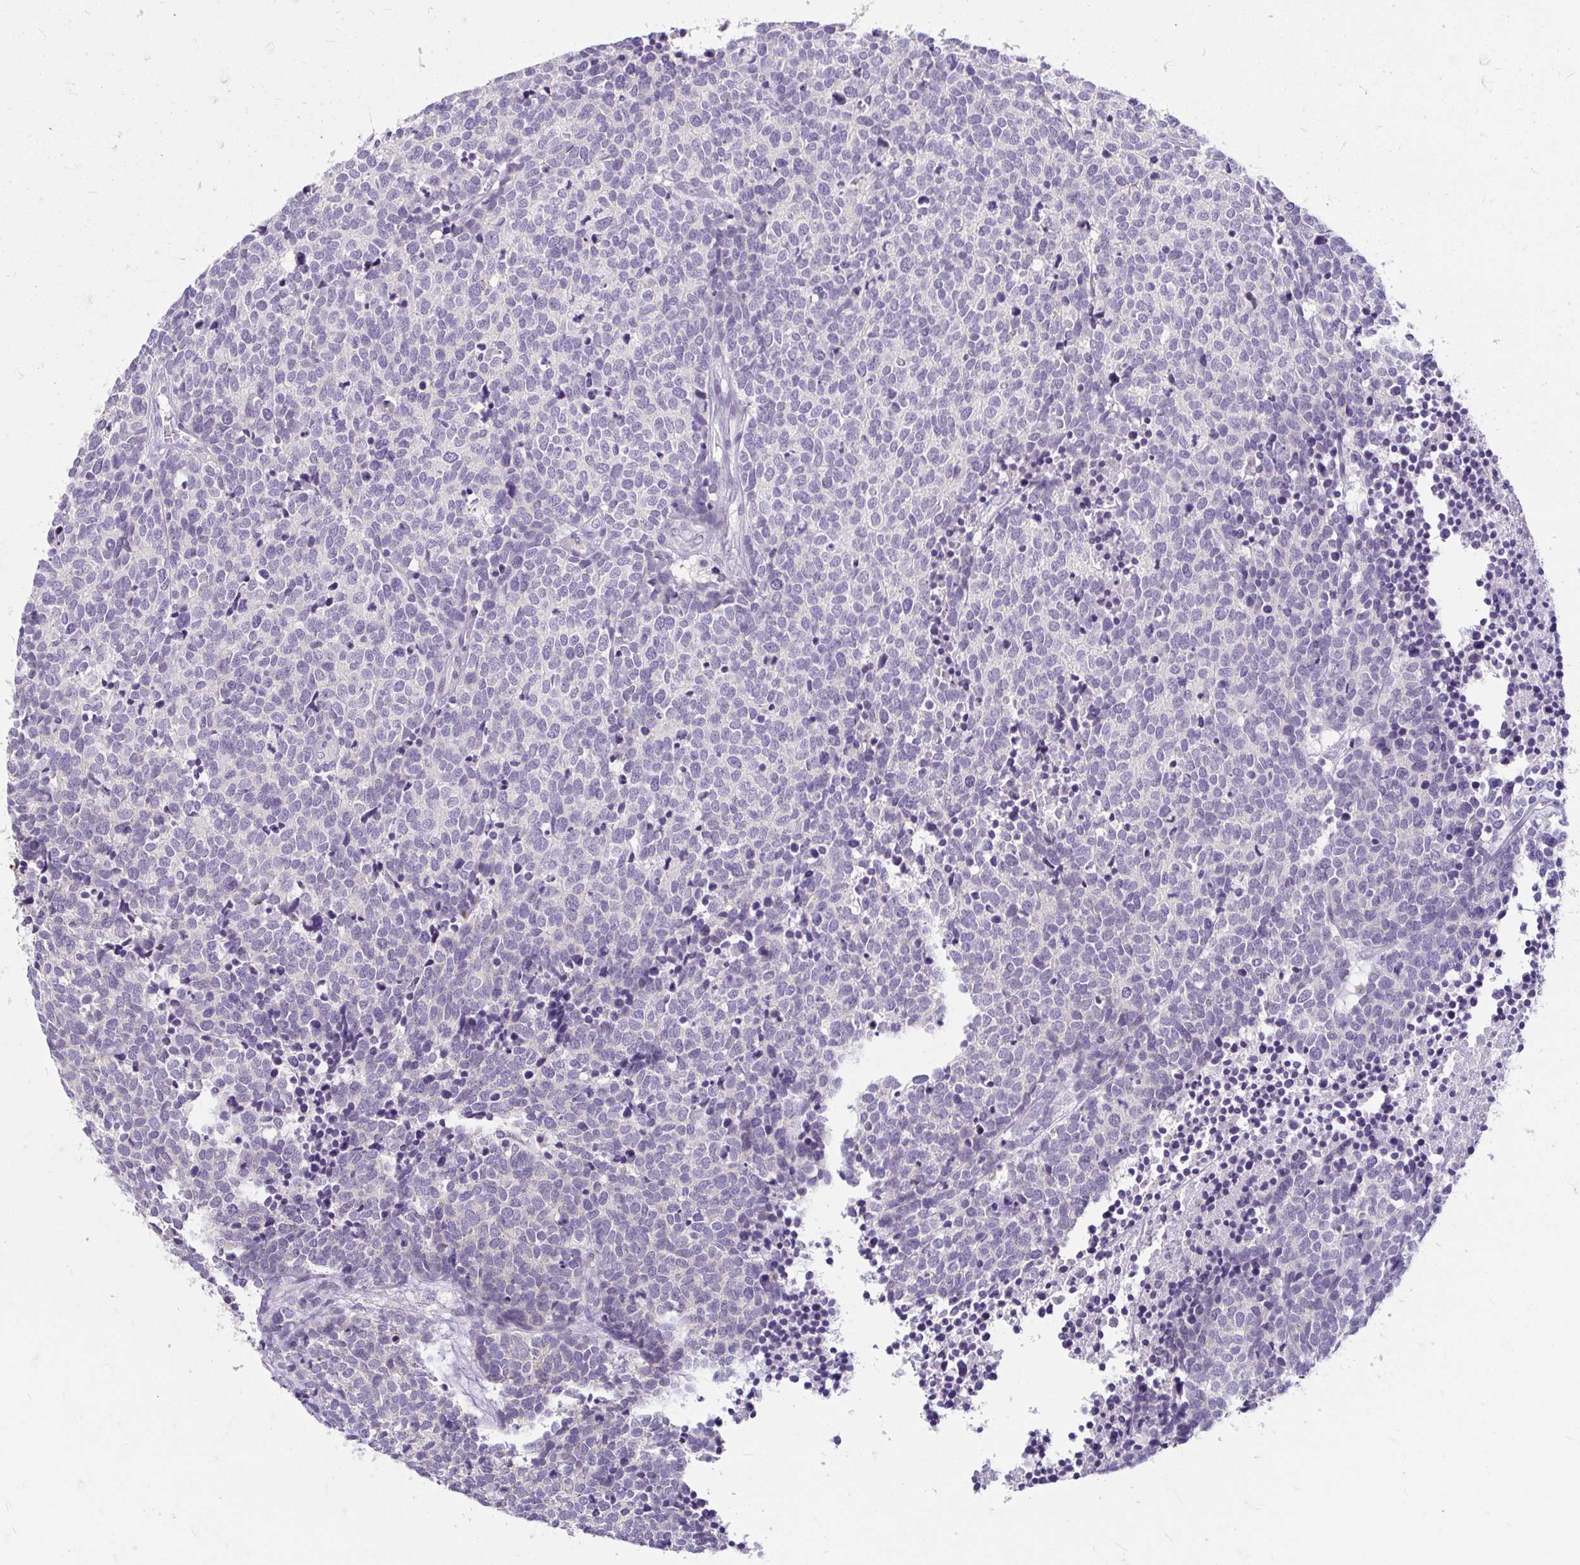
{"staining": {"intensity": "negative", "quantity": "none", "location": "none"}, "tissue": "carcinoid", "cell_type": "Tumor cells", "image_type": "cancer", "snomed": [{"axis": "morphology", "description": "Carcinoid, malignant, NOS"}, {"axis": "topography", "description": "Skin"}], "caption": "This is an immunohistochemistry (IHC) micrograph of human carcinoid. There is no expression in tumor cells.", "gene": "ADH1A", "patient": {"sex": "female", "age": 79}}